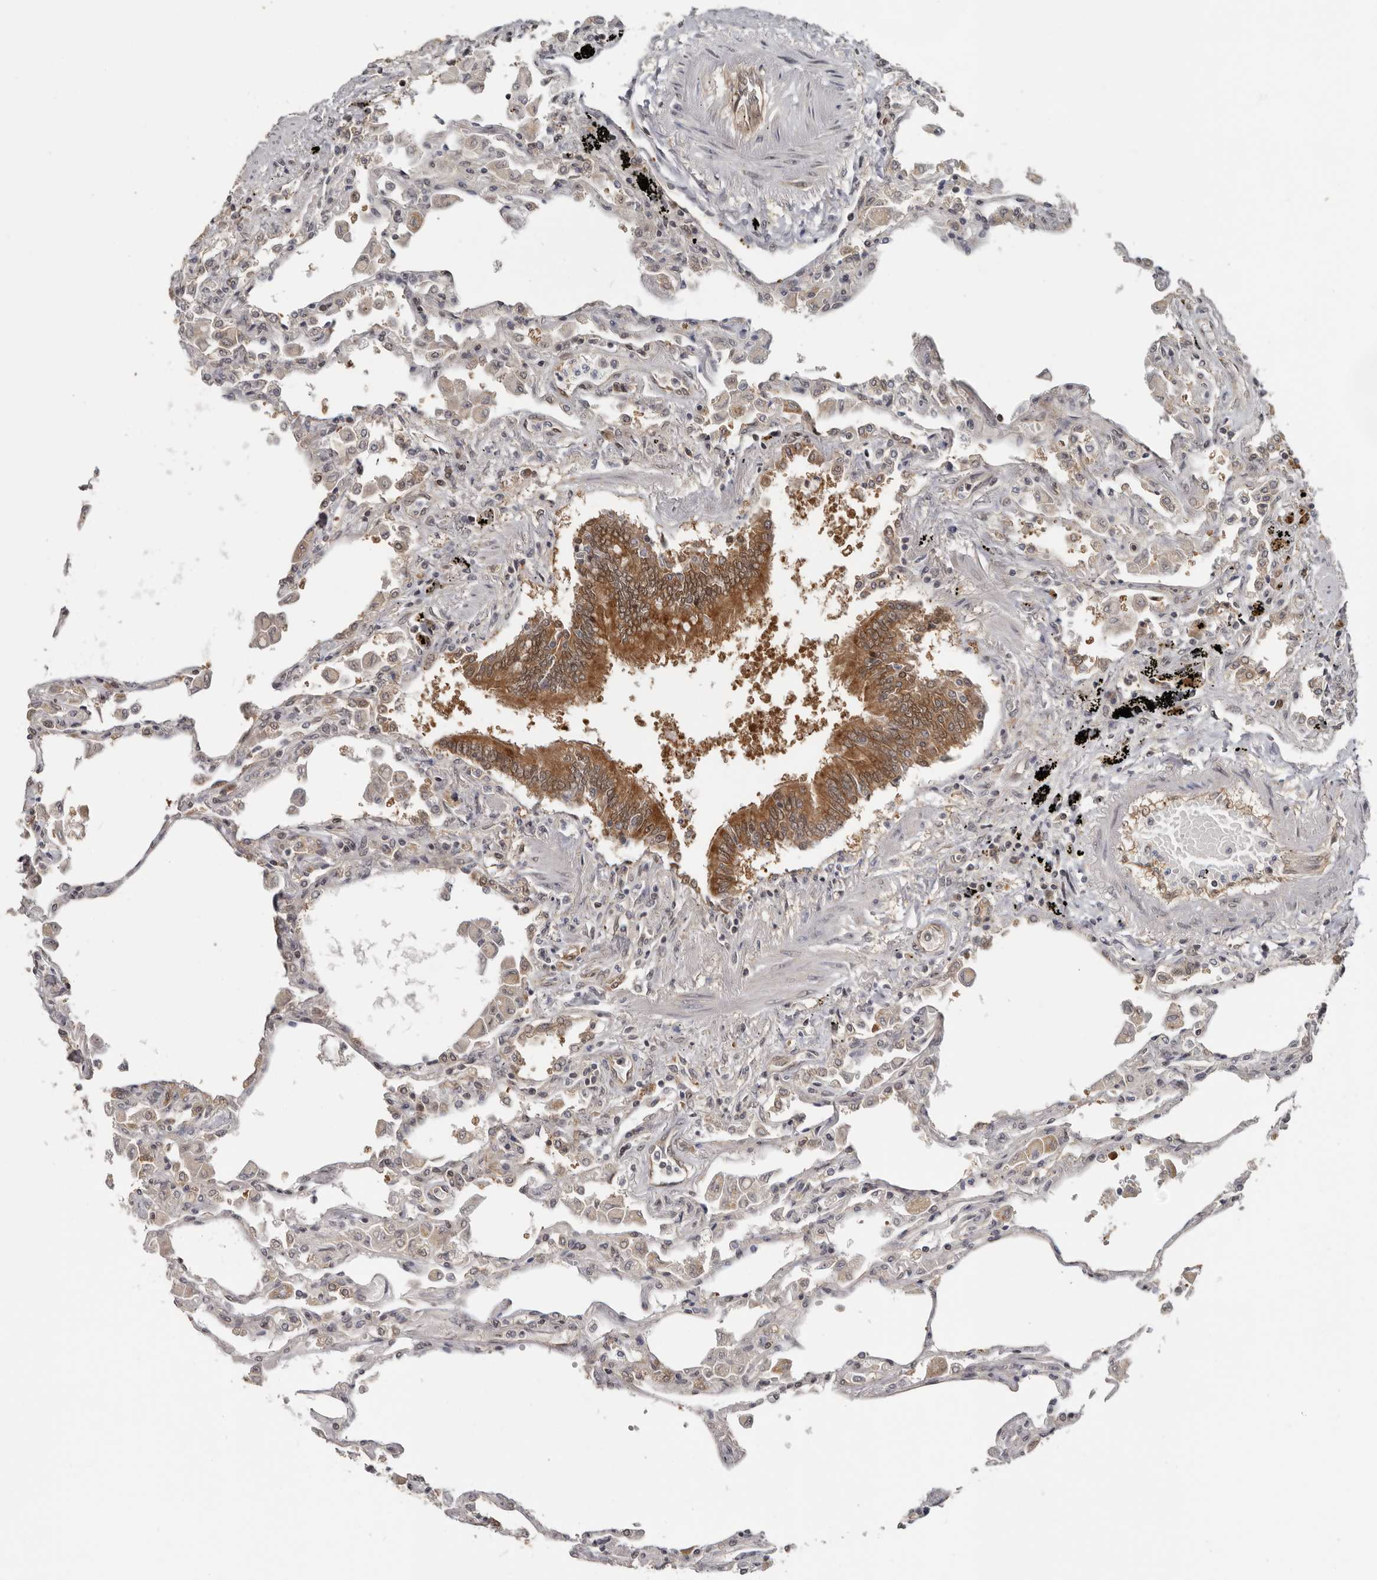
{"staining": {"intensity": "moderate", "quantity": "25%-75%", "location": "cytoplasmic/membranous"}, "tissue": "lung", "cell_type": "Alveolar cells", "image_type": "normal", "snomed": [{"axis": "morphology", "description": "Normal tissue, NOS"}, {"axis": "topography", "description": "Bronchus"}, {"axis": "topography", "description": "Lung"}], "caption": "Protein expression analysis of normal human lung reveals moderate cytoplasmic/membranous expression in about 25%-75% of alveolar cells. Nuclei are stained in blue.", "gene": "BAD", "patient": {"sex": "female", "age": 49}}